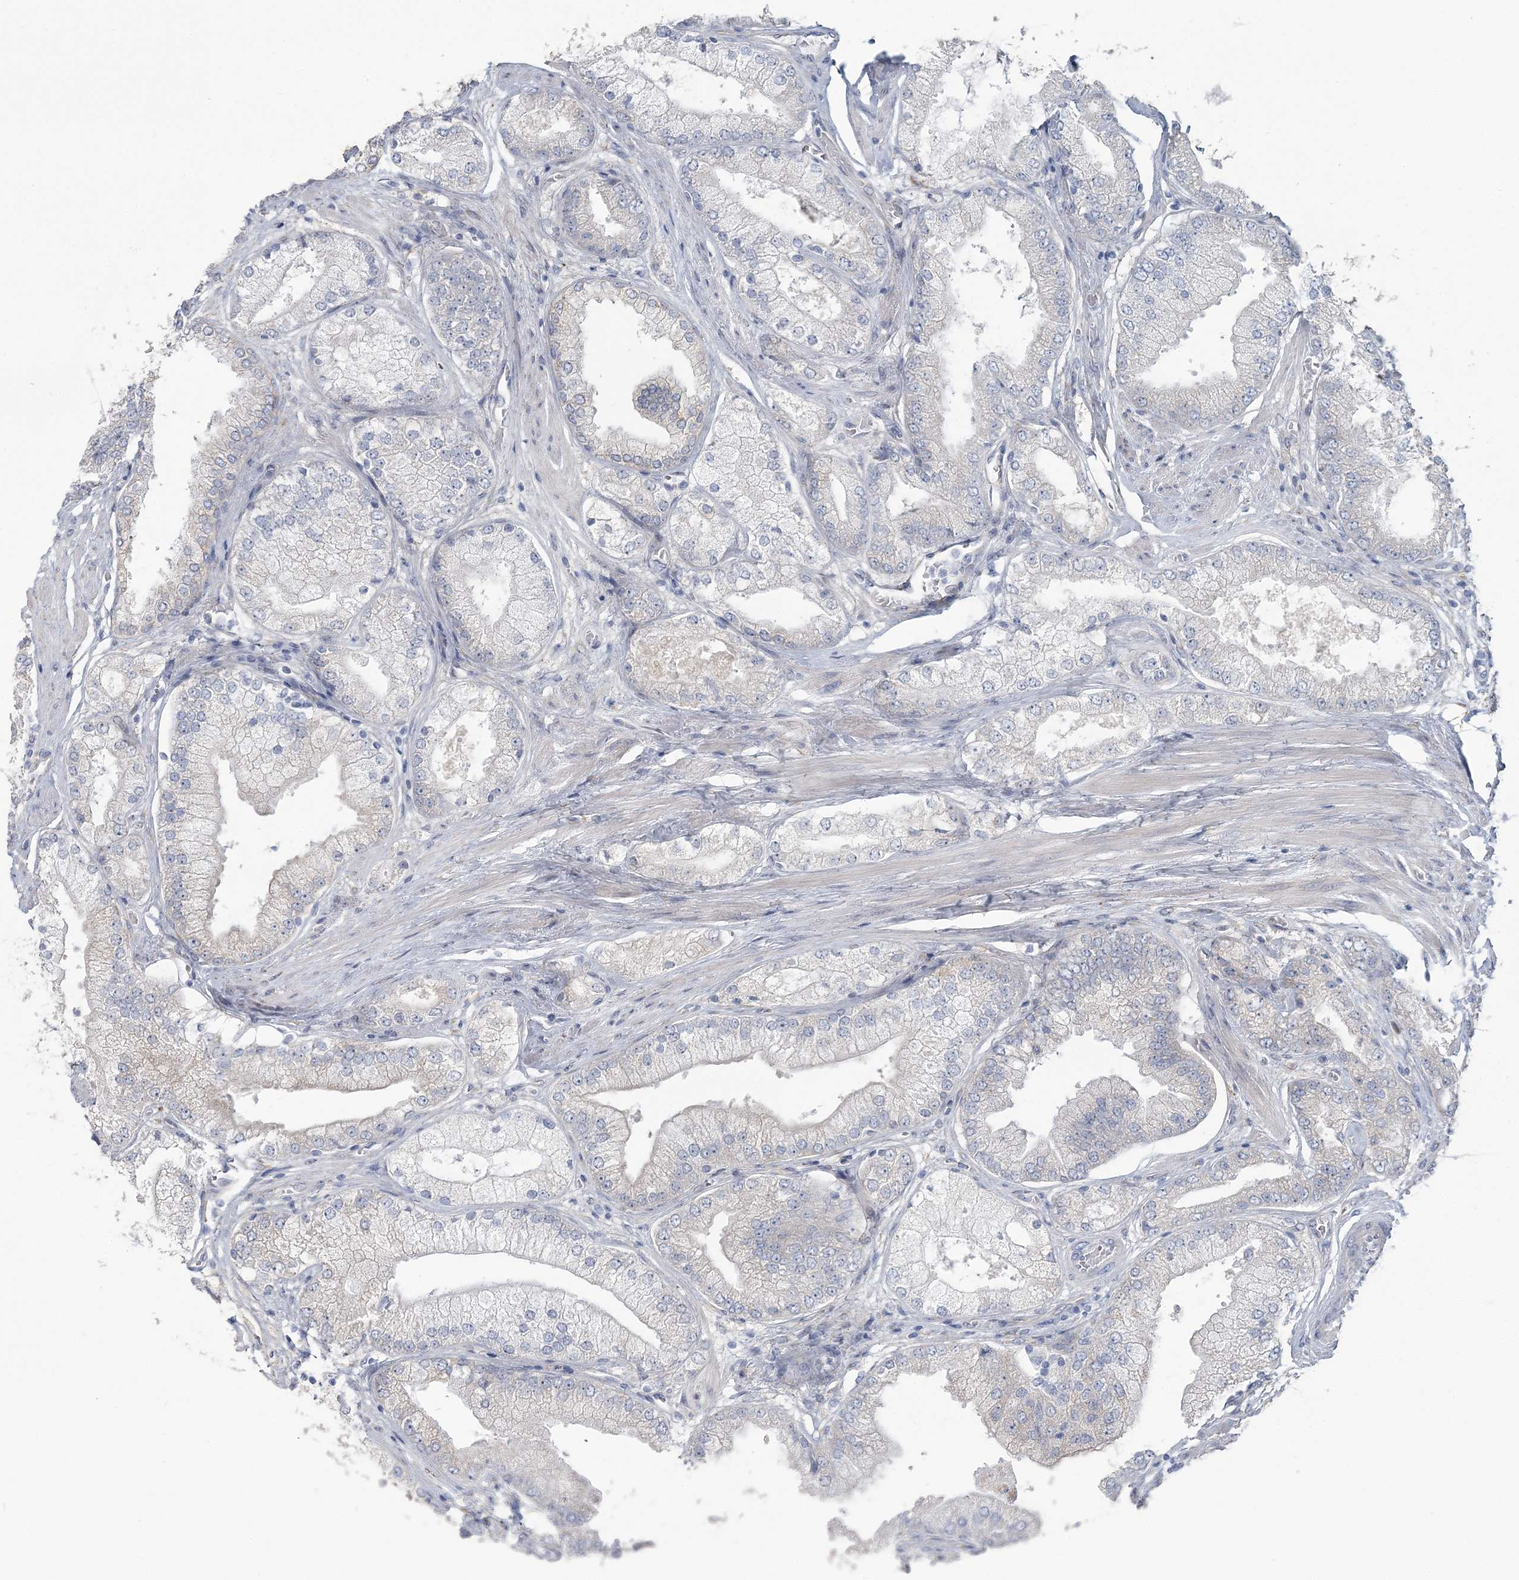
{"staining": {"intensity": "negative", "quantity": "none", "location": "none"}, "tissue": "prostate cancer", "cell_type": "Tumor cells", "image_type": "cancer", "snomed": [{"axis": "morphology", "description": "Adenocarcinoma, High grade"}, {"axis": "topography", "description": "Prostate"}], "caption": "This is an immunohistochemistry image of prostate high-grade adenocarcinoma. There is no expression in tumor cells.", "gene": "CMBL", "patient": {"sex": "male", "age": 58}}